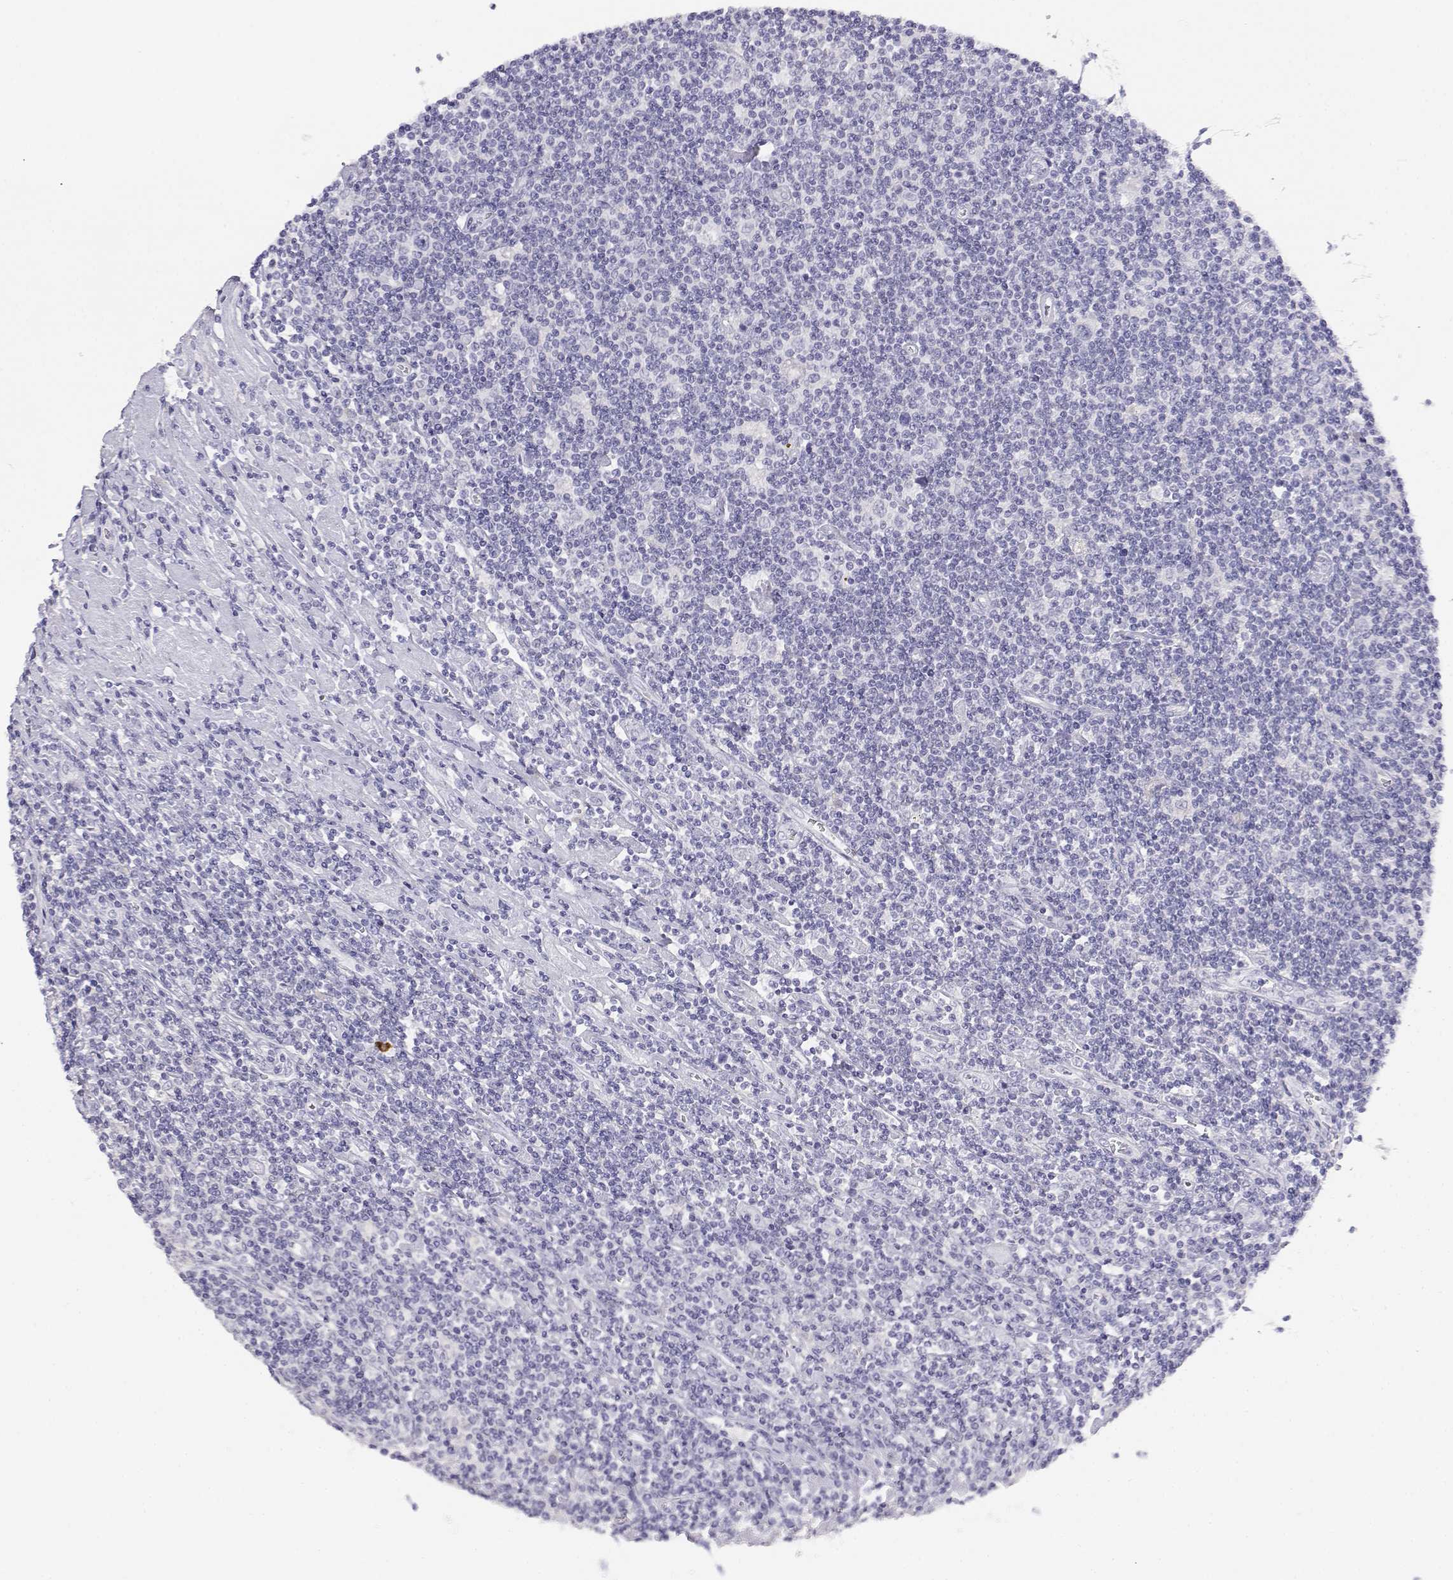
{"staining": {"intensity": "negative", "quantity": "none", "location": "none"}, "tissue": "lymphoma", "cell_type": "Tumor cells", "image_type": "cancer", "snomed": [{"axis": "morphology", "description": "Hodgkin's disease, NOS"}, {"axis": "topography", "description": "Lymph node"}], "caption": "IHC histopathology image of lymphoma stained for a protein (brown), which reveals no staining in tumor cells.", "gene": "GPR174", "patient": {"sex": "male", "age": 40}}